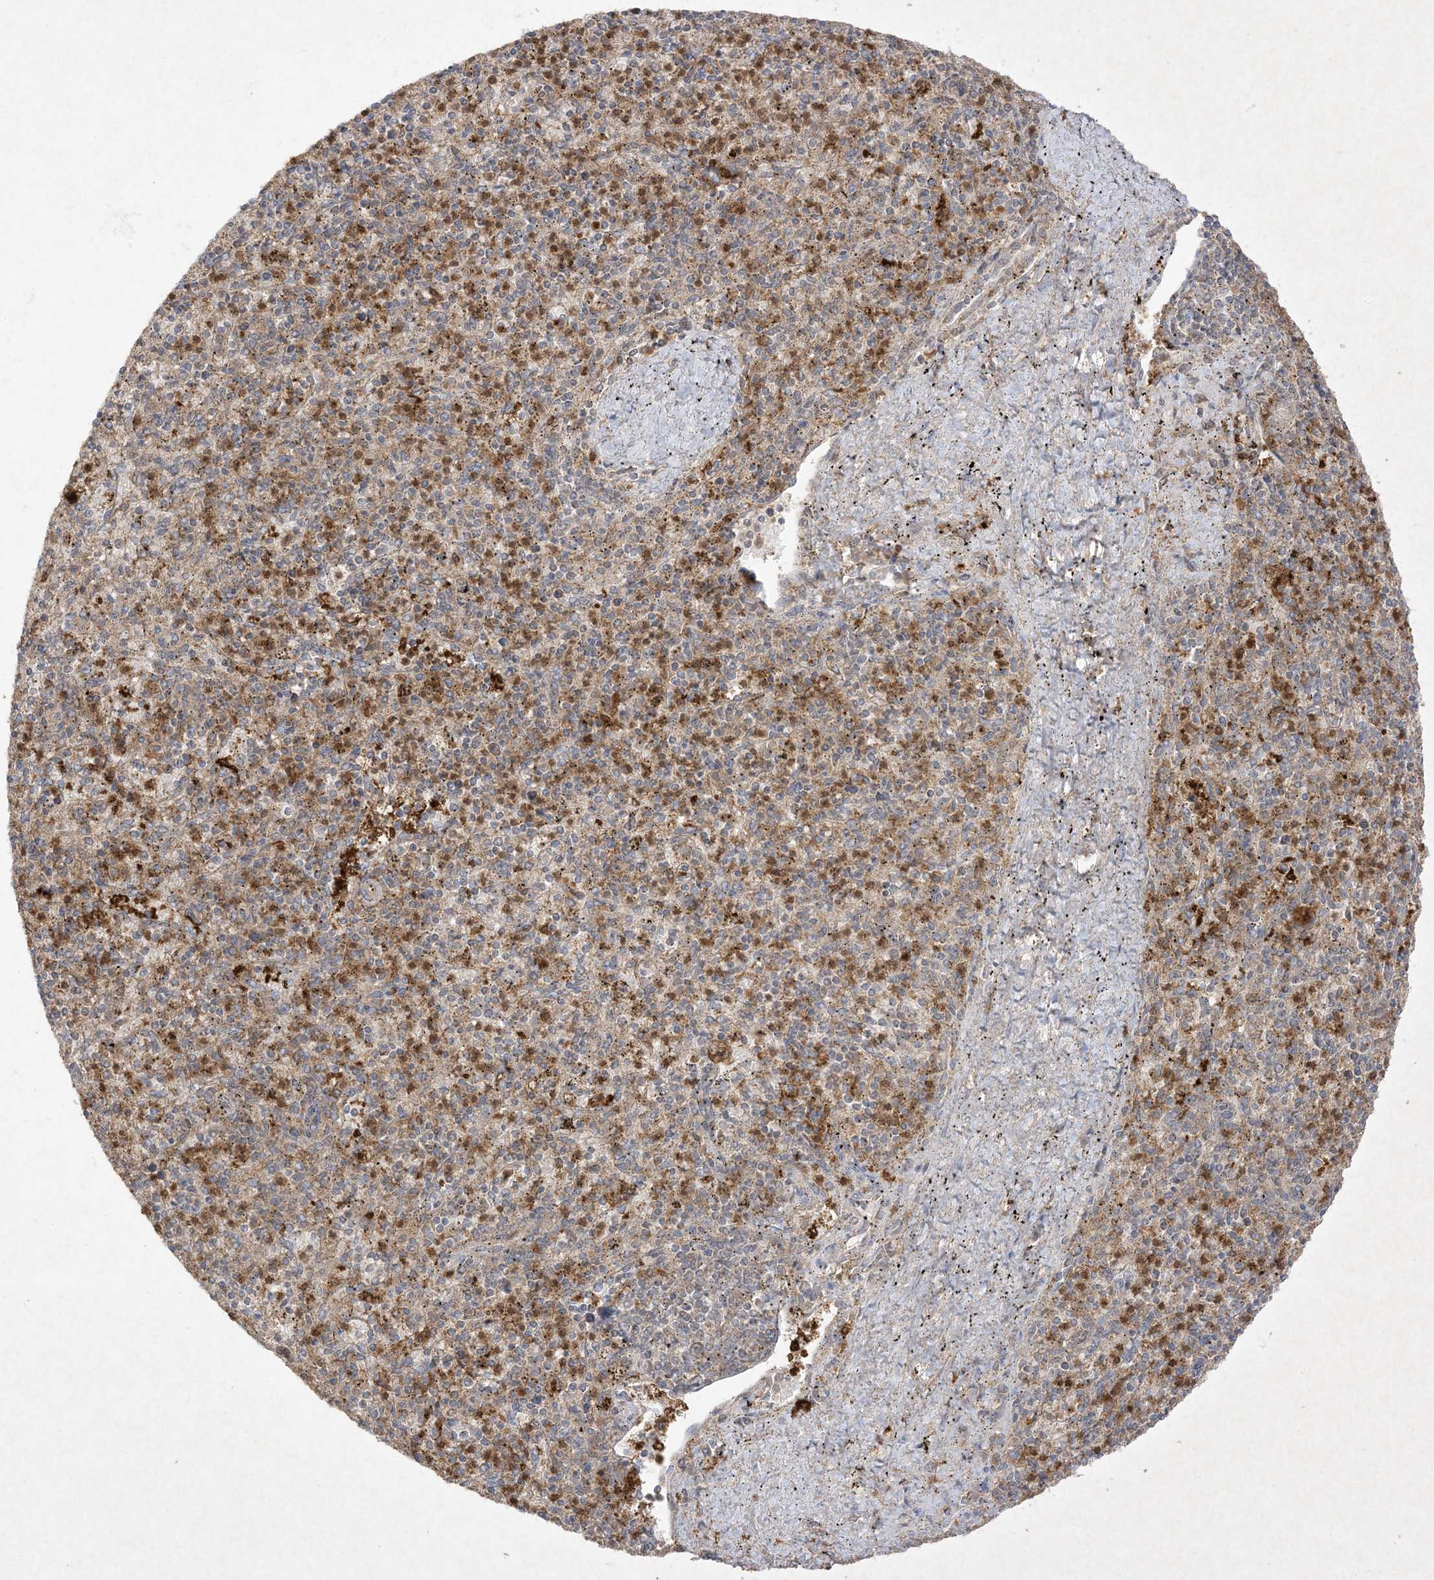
{"staining": {"intensity": "moderate", "quantity": "25%-75%", "location": "cytoplasmic/membranous"}, "tissue": "spleen", "cell_type": "Cells in red pulp", "image_type": "normal", "snomed": [{"axis": "morphology", "description": "Normal tissue, NOS"}, {"axis": "topography", "description": "Spleen"}], "caption": "Immunohistochemical staining of benign spleen reveals moderate cytoplasmic/membranous protein positivity in about 25%-75% of cells in red pulp. (Brightfield microscopy of DAB IHC at high magnification).", "gene": "UBE2C", "patient": {"sex": "male", "age": 72}}